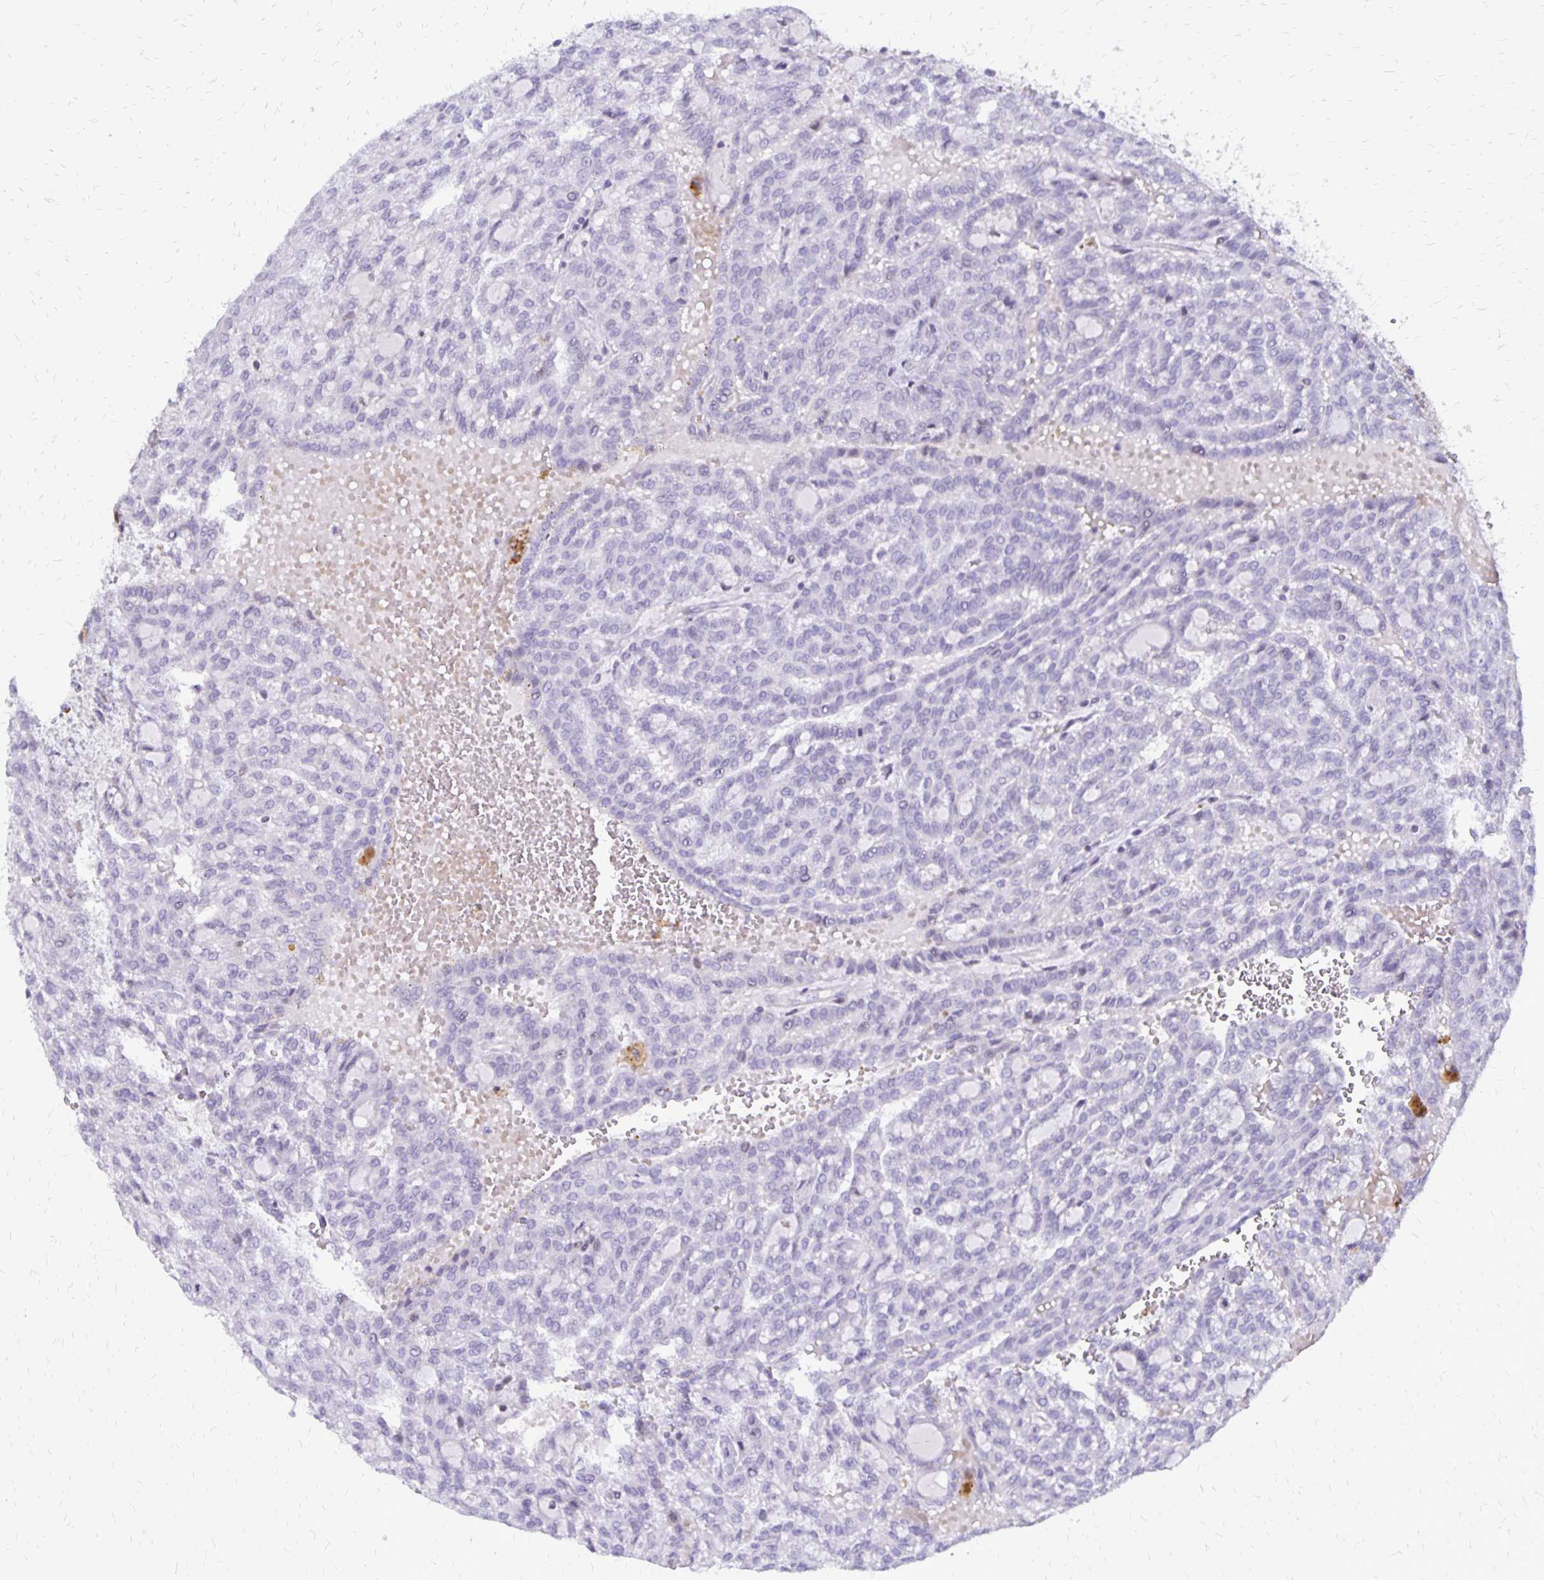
{"staining": {"intensity": "negative", "quantity": "none", "location": "none"}, "tissue": "renal cancer", "cell_type": "Tumor cells", "image_type": "cancer", "snomed": [{"axis": "morphology", "description": "Adenocarcinoma, NOS"}, {"axis": "topography", "description": "Kidney"}], "caption": "IHC histopathology image of neoplastic tissue: adenocarcinoma (renal) stained with DAB (3,3'-diaminobenzidine) reveals no significant protein positivity in tumor cells.", "gene": "DCK", "patient": {"sex": "male", "age": 63}}